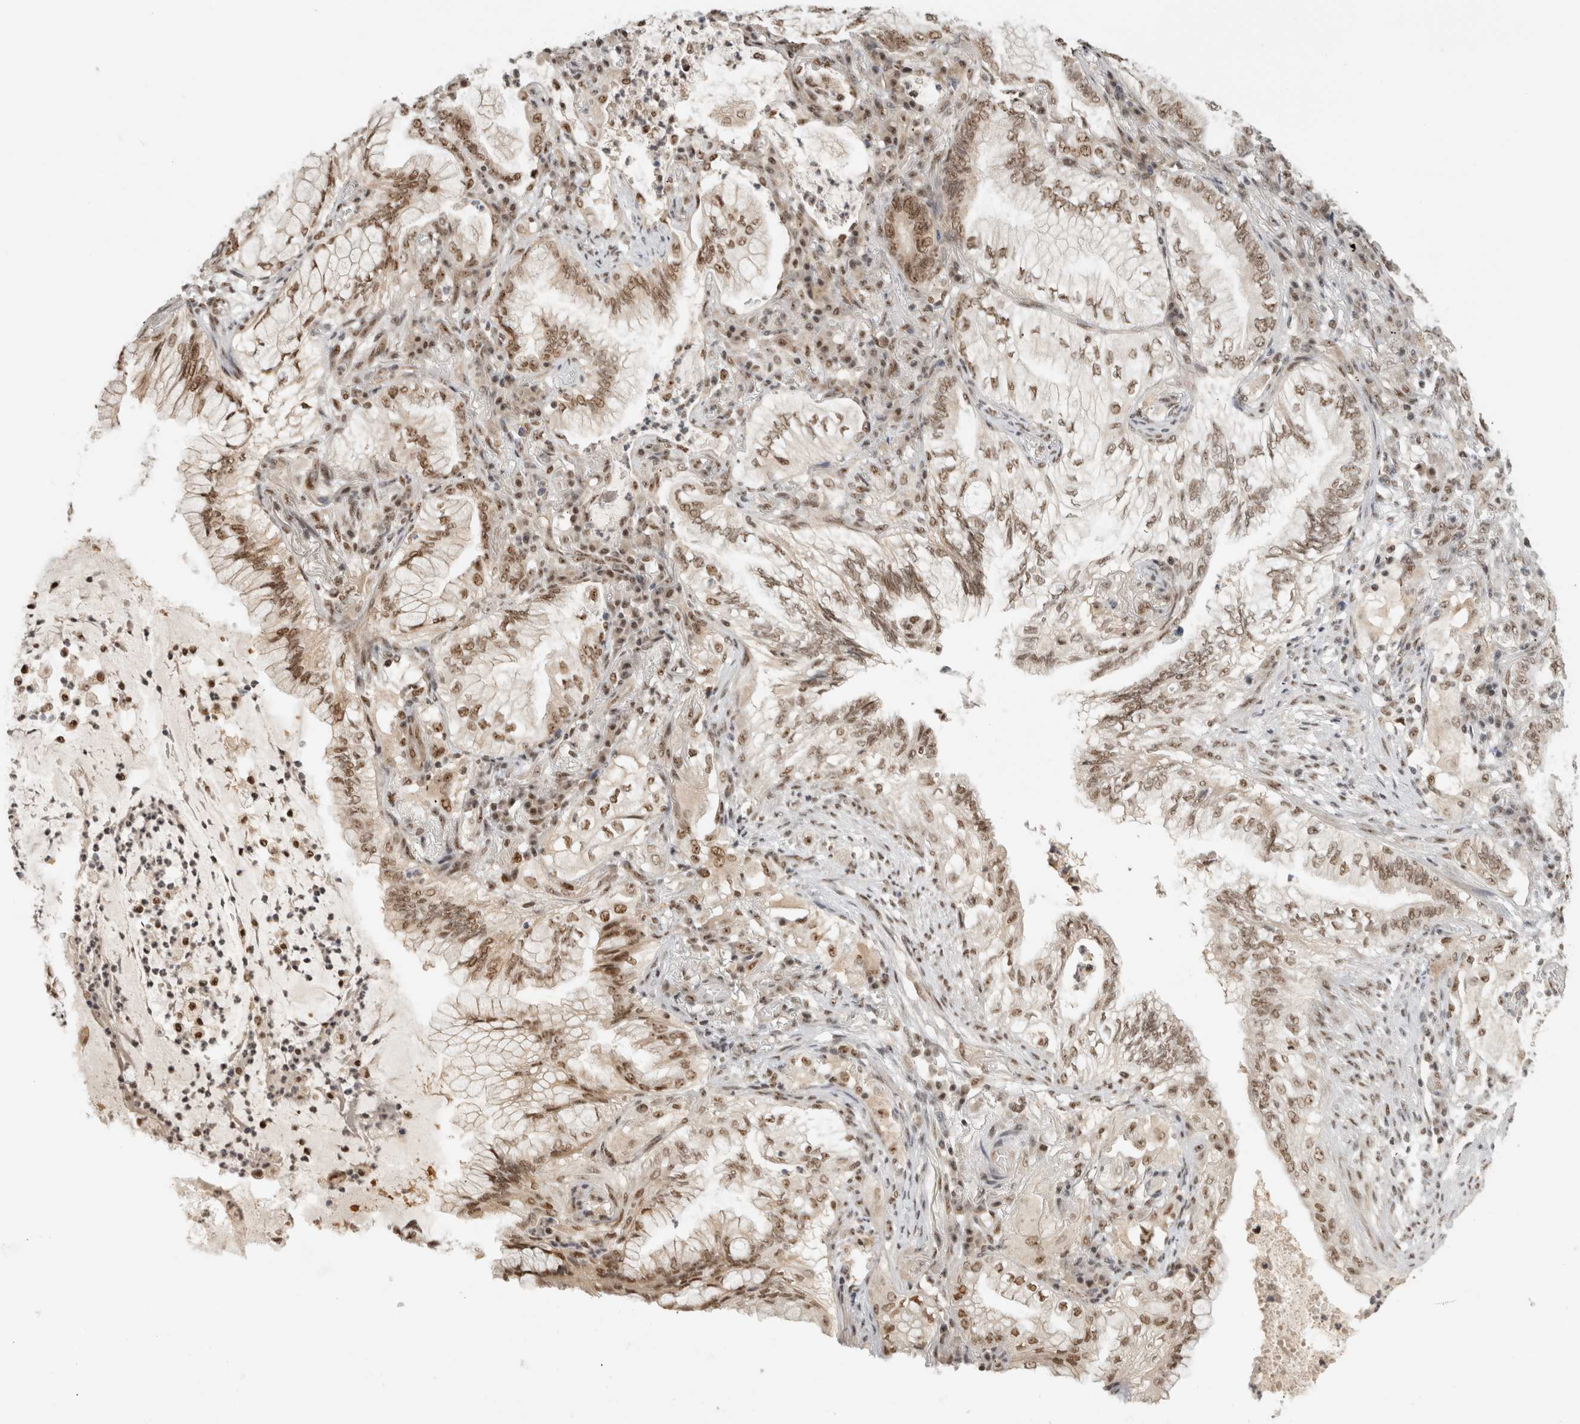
{"staining": {"intensity": "moderate", "quantity": ">75%", "location": "nuclear"}, "tissue": "lung cancer", "cell_type": "Tumor cells", "image_type": "cancer", "snomed": [{"axis": "morphology", "description": "Adenocarcinoma, NOS"}, {"axis": "topography", "description": "Lung"}], "caption": "A high-resolution histopathology image shows immunohistochemistry (IHC) staining of lung adenocarcinoma, which displays moderate nuclear positivity in about >75% of tumor cells. (DAB IHC, brown staining for protein, blue staining for nuclei).", "gene": "EBNA1BP2", "patient": {"sex": "female", "age": 70}}